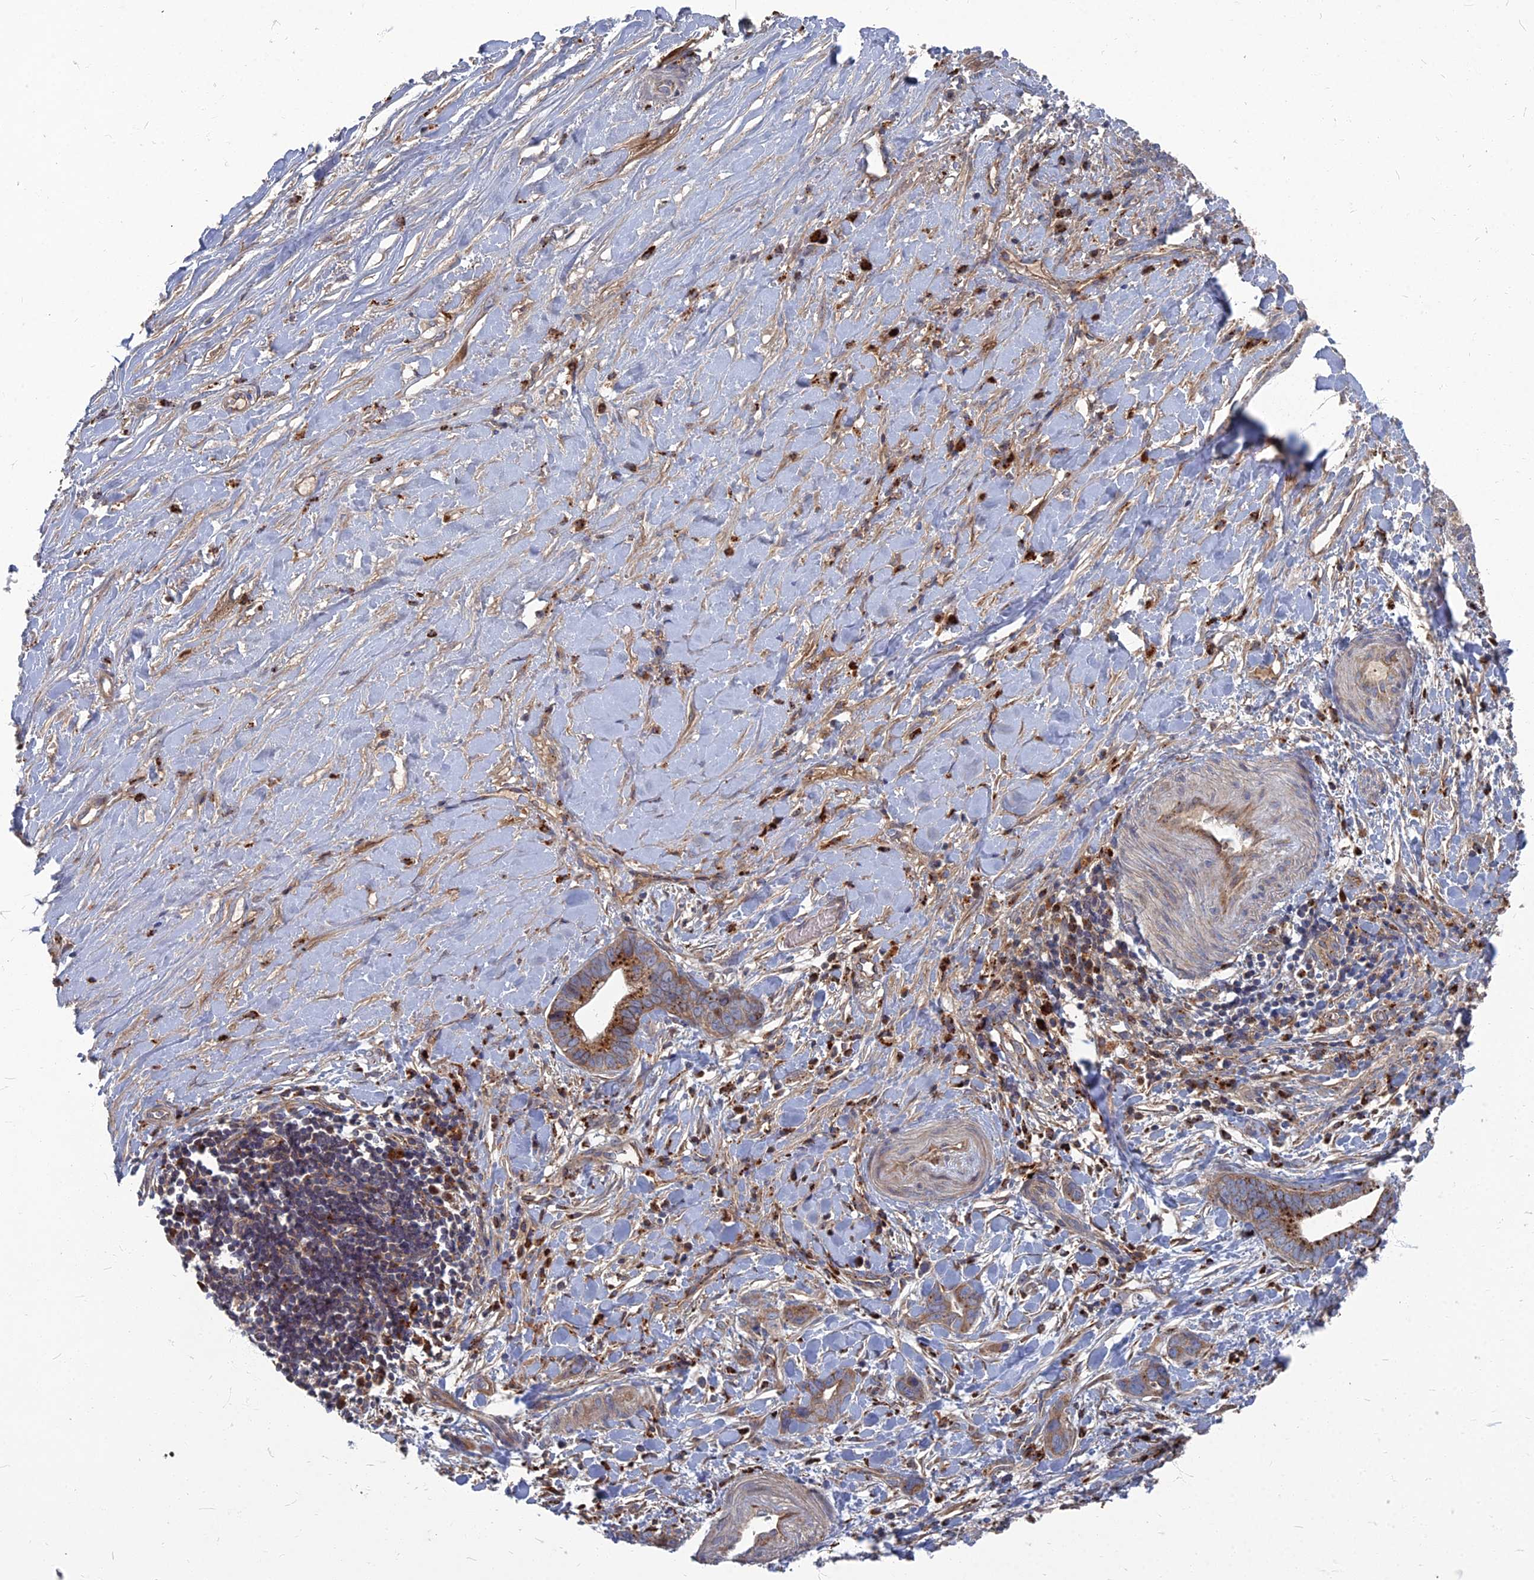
{"staining": {"intensity": "strong", "quantity": "25%-75%", "location": "cytoplasmic/membranous"}, "tissue": "liver cancer", "cell_type": "Tumor cells", "image_type": "cancer", "snomed": [{"axis": "morphology", "description": "Cholangiocarcinoma"}, {"axis": "topography", "description": "Liver"}], "caption": "DAB (3,3'-diaminobenzidine) immunohistochemical staining of human liver cancer demonstrates strong cytoplasmic/membranous protein staining in about 25%-75% of tumor cells.", "gene": "PPCDC", "patient": {"sex": "female", "age": 79}}